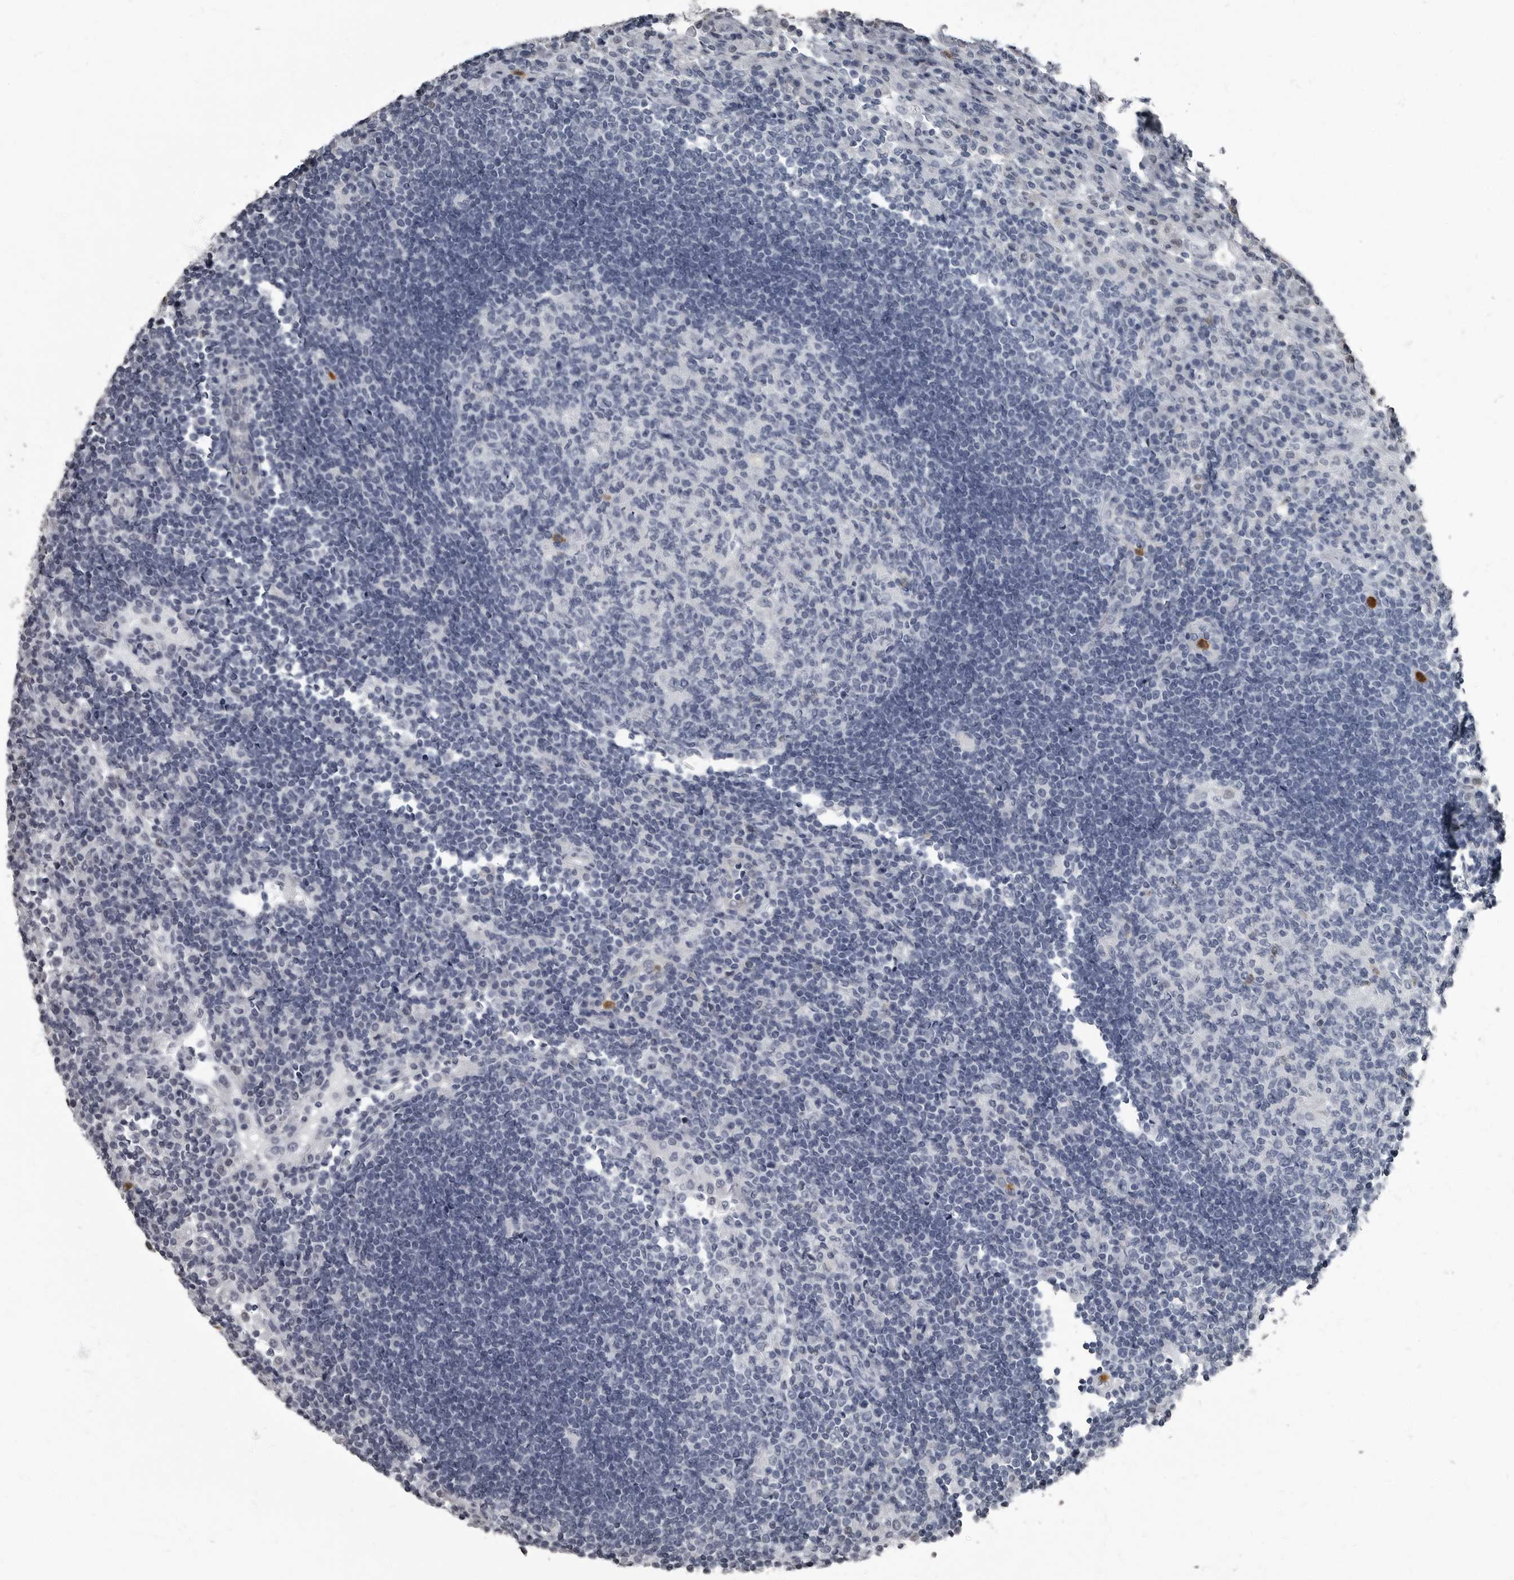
{"staining": {"intensity": "negative", "quantity": "none", "location": "none"}, "tissue": "lymph node", "cell_type": "Germinal center cells", "image_type": "normal", "snomed": [{"axis": "morphology", "description": "Normal tissue, NOS"}, {"axis": "topography", "description": "Lymph node"}], "caption": "An immunohistochemistry (IHC) micrograph of unremarkable lymph node is shown. There is no staining in germinal center cells of lymph node.", "gene": "TPD52L1", "patient": {"sex": "female", "age": 53}}